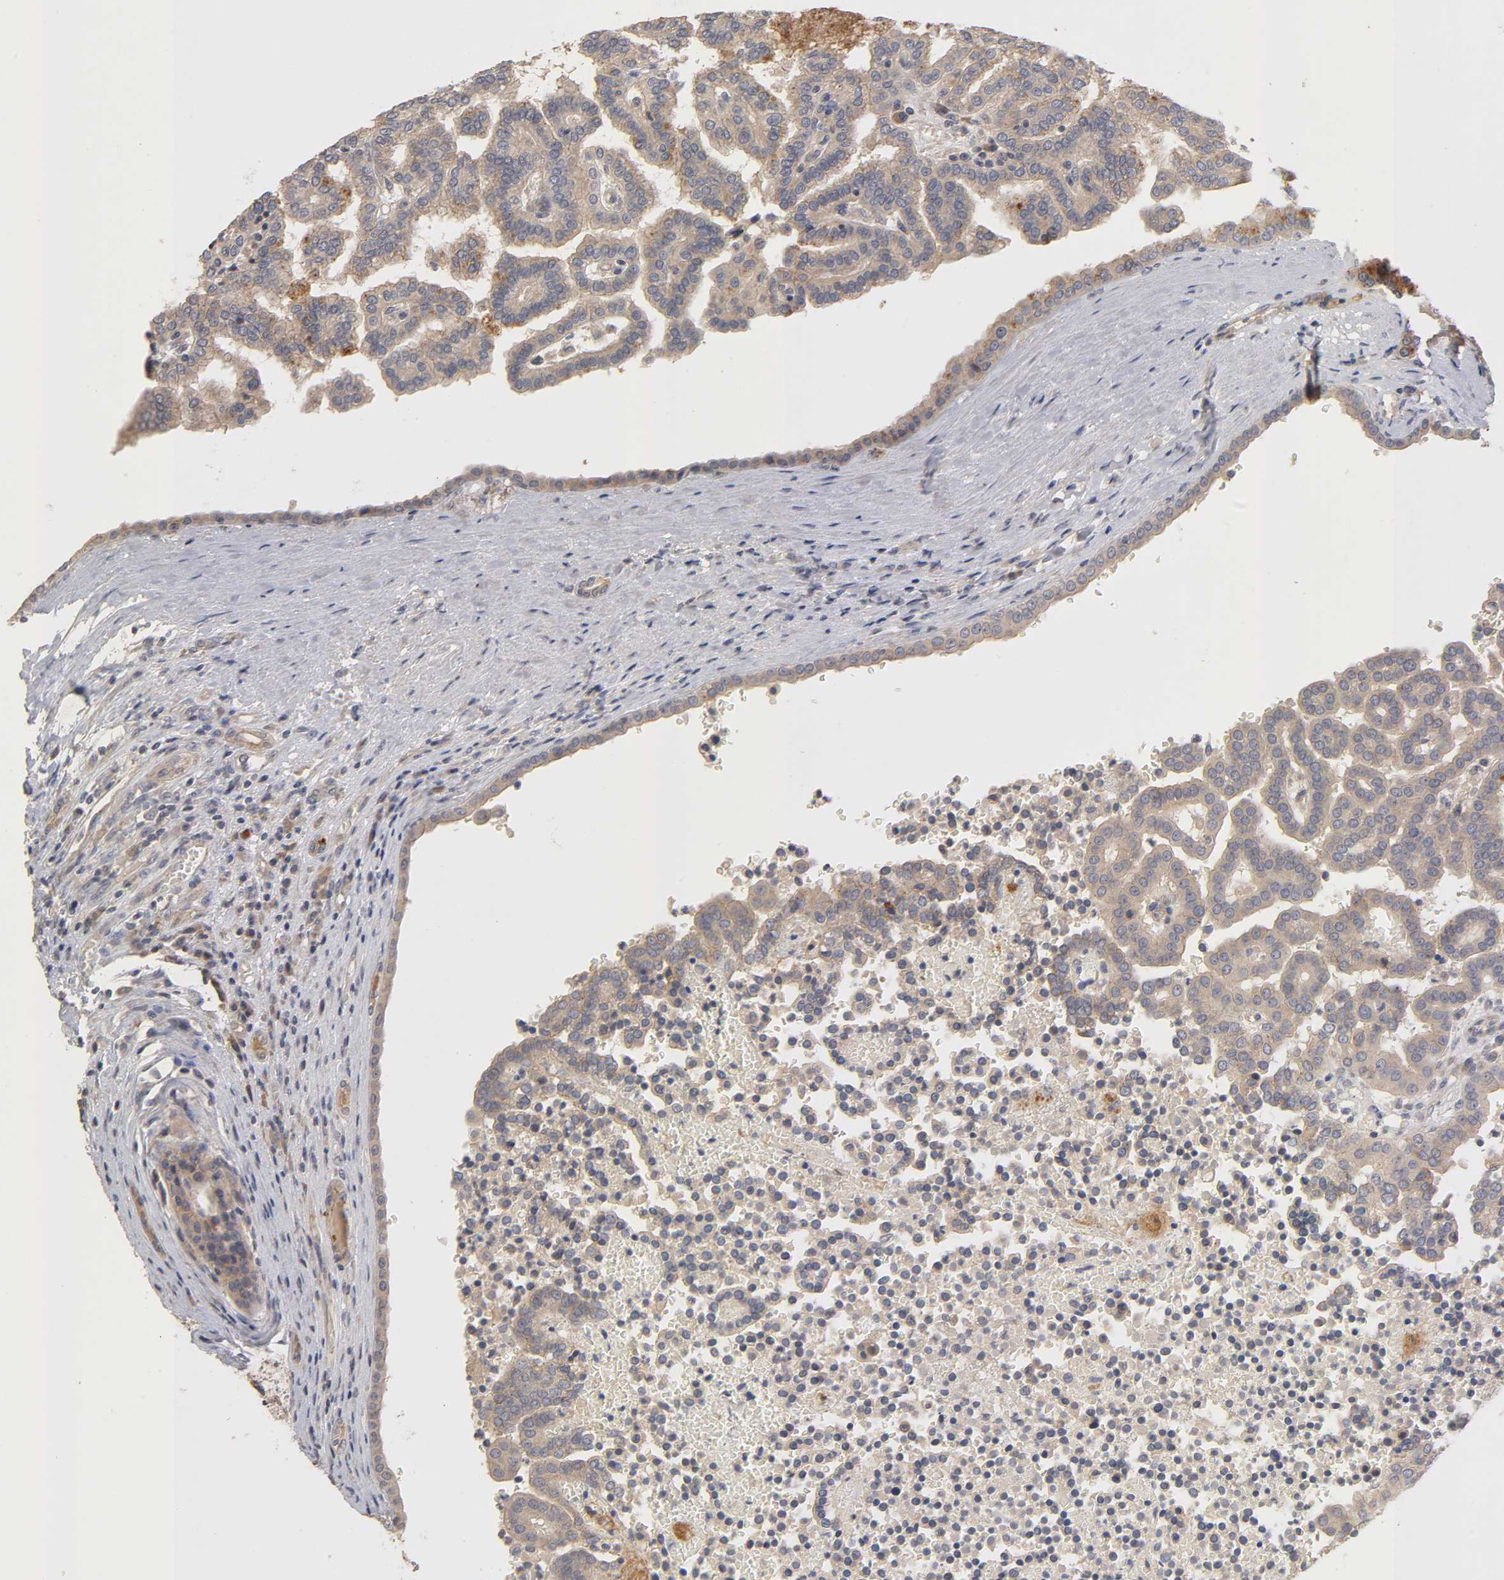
{"staining": {"intensity": "weak", "quantity": ">75%", "location": "cytoplasmic/membranous"}, "tissue": "renal cancer", "cell_type": "Tumor cells", "image_type": "cancer", "snomed": [{"axis": "morphology", "description": "Adenocarcinoma, NOS"}, {"axis": "topography", "description": "Kidney"}], "caption": "Immunohistochemistry (IHC) of renal adenocarcinoma reveals low levels of weak cytoplasmic/membranous expression in about >75% of tumor cells. (IHC, brightfield microscopy, high magnification).", "gene": "PDZD11", "patient": {"sex": "male", "age": 61}}